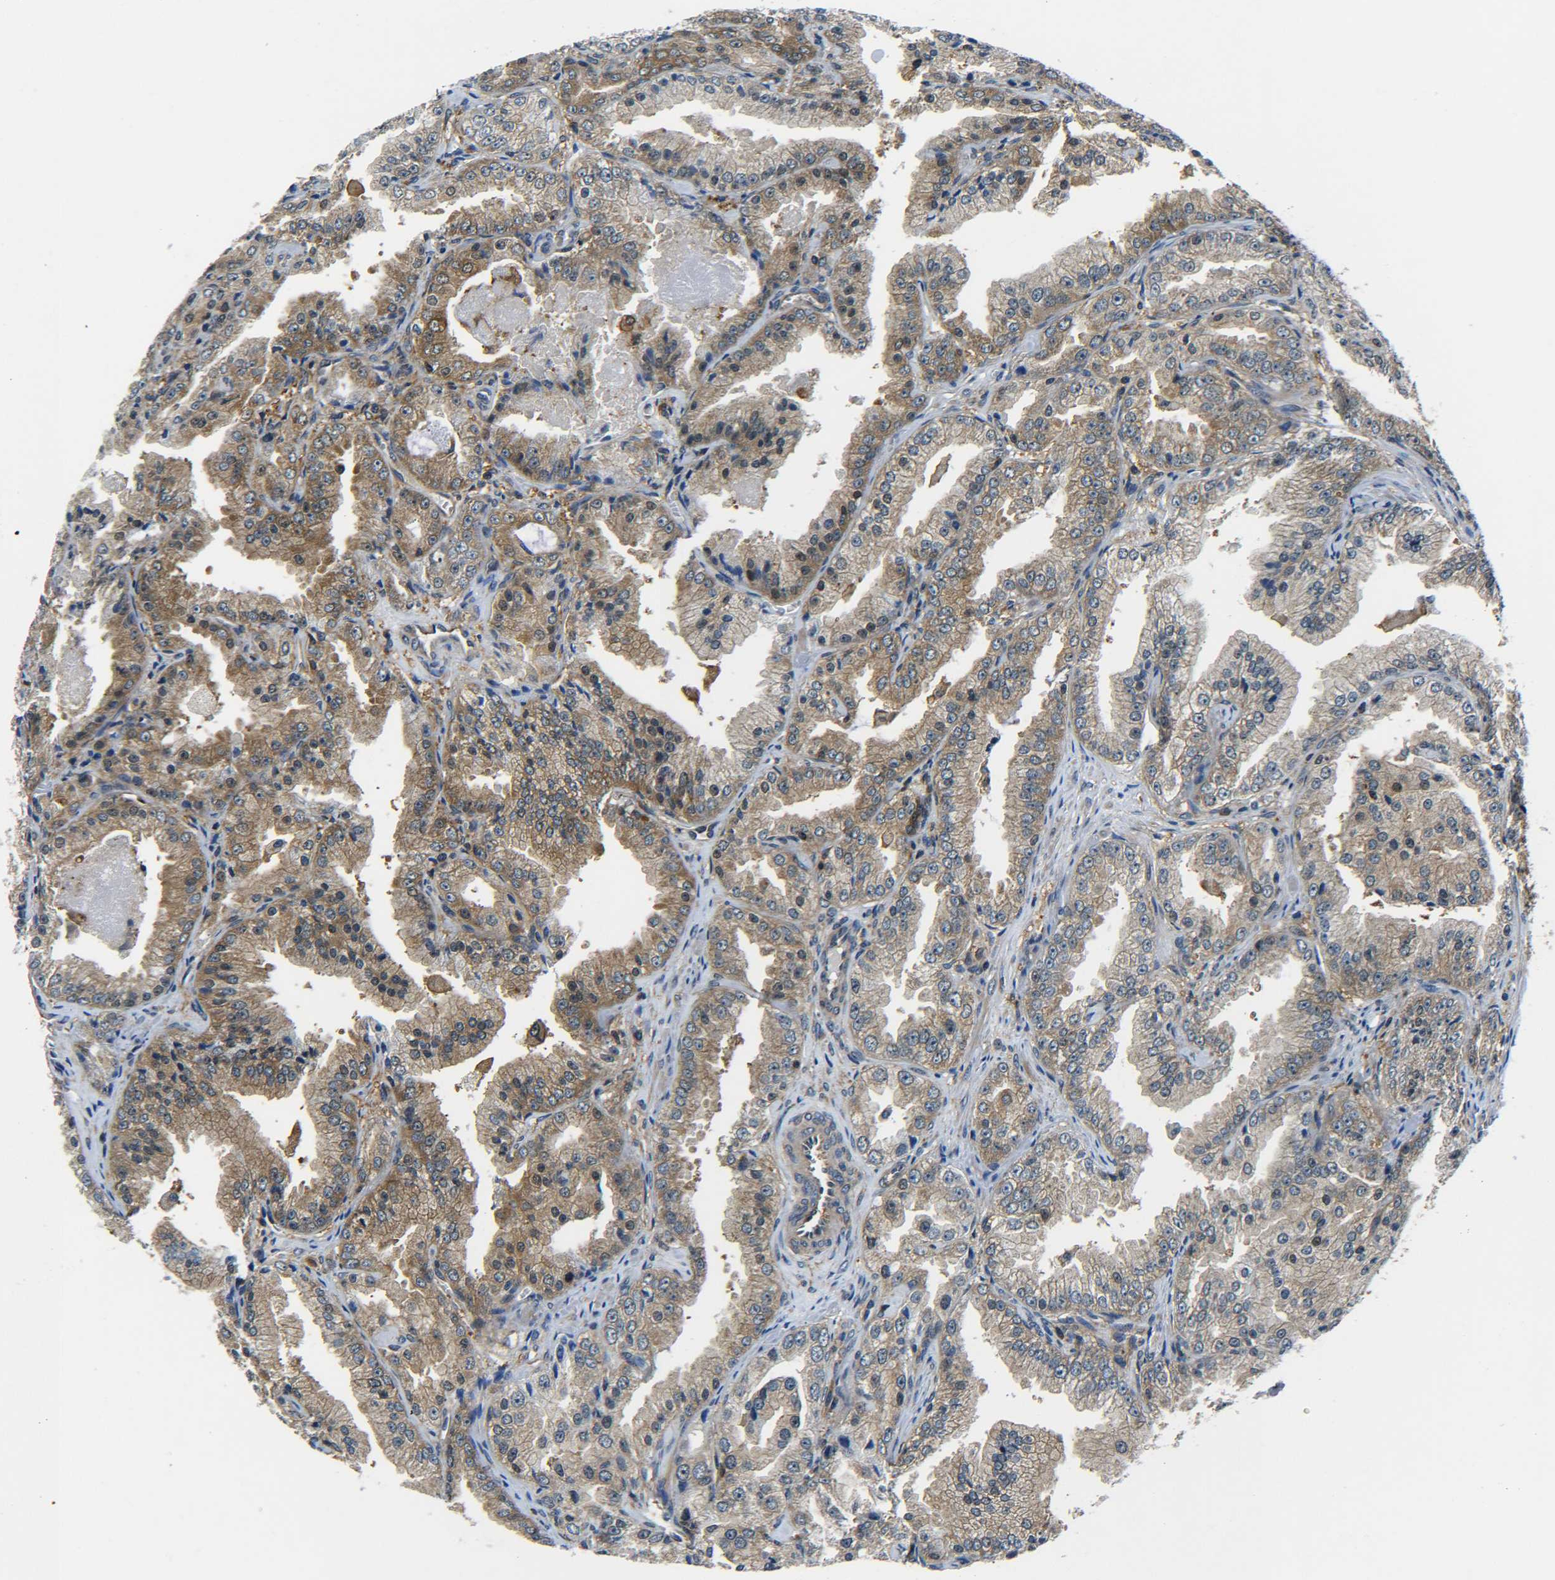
{"staining": {"intensity": "moderate", "quantity": ">75%", "location": "cytoplasmic/membranous"}, "tissue": "prostate cancer", "cell_type": "Tumor cells", "image_type": "cancer", "snomed": [{"axis": "morphology", "description": "Adenocarcinoma, High grade"}, {"axis": "topography", "description": "Prostate"}], "caption": "Immunohistochemistry image of prostate cancer stained for a protein (brown), which reveals medium levels of moderate cytoplasmic/membranous positivity in approximately >75% of tumor cells.", "gene": "PREB", "patient": {"sex": "male", "age": 61}}